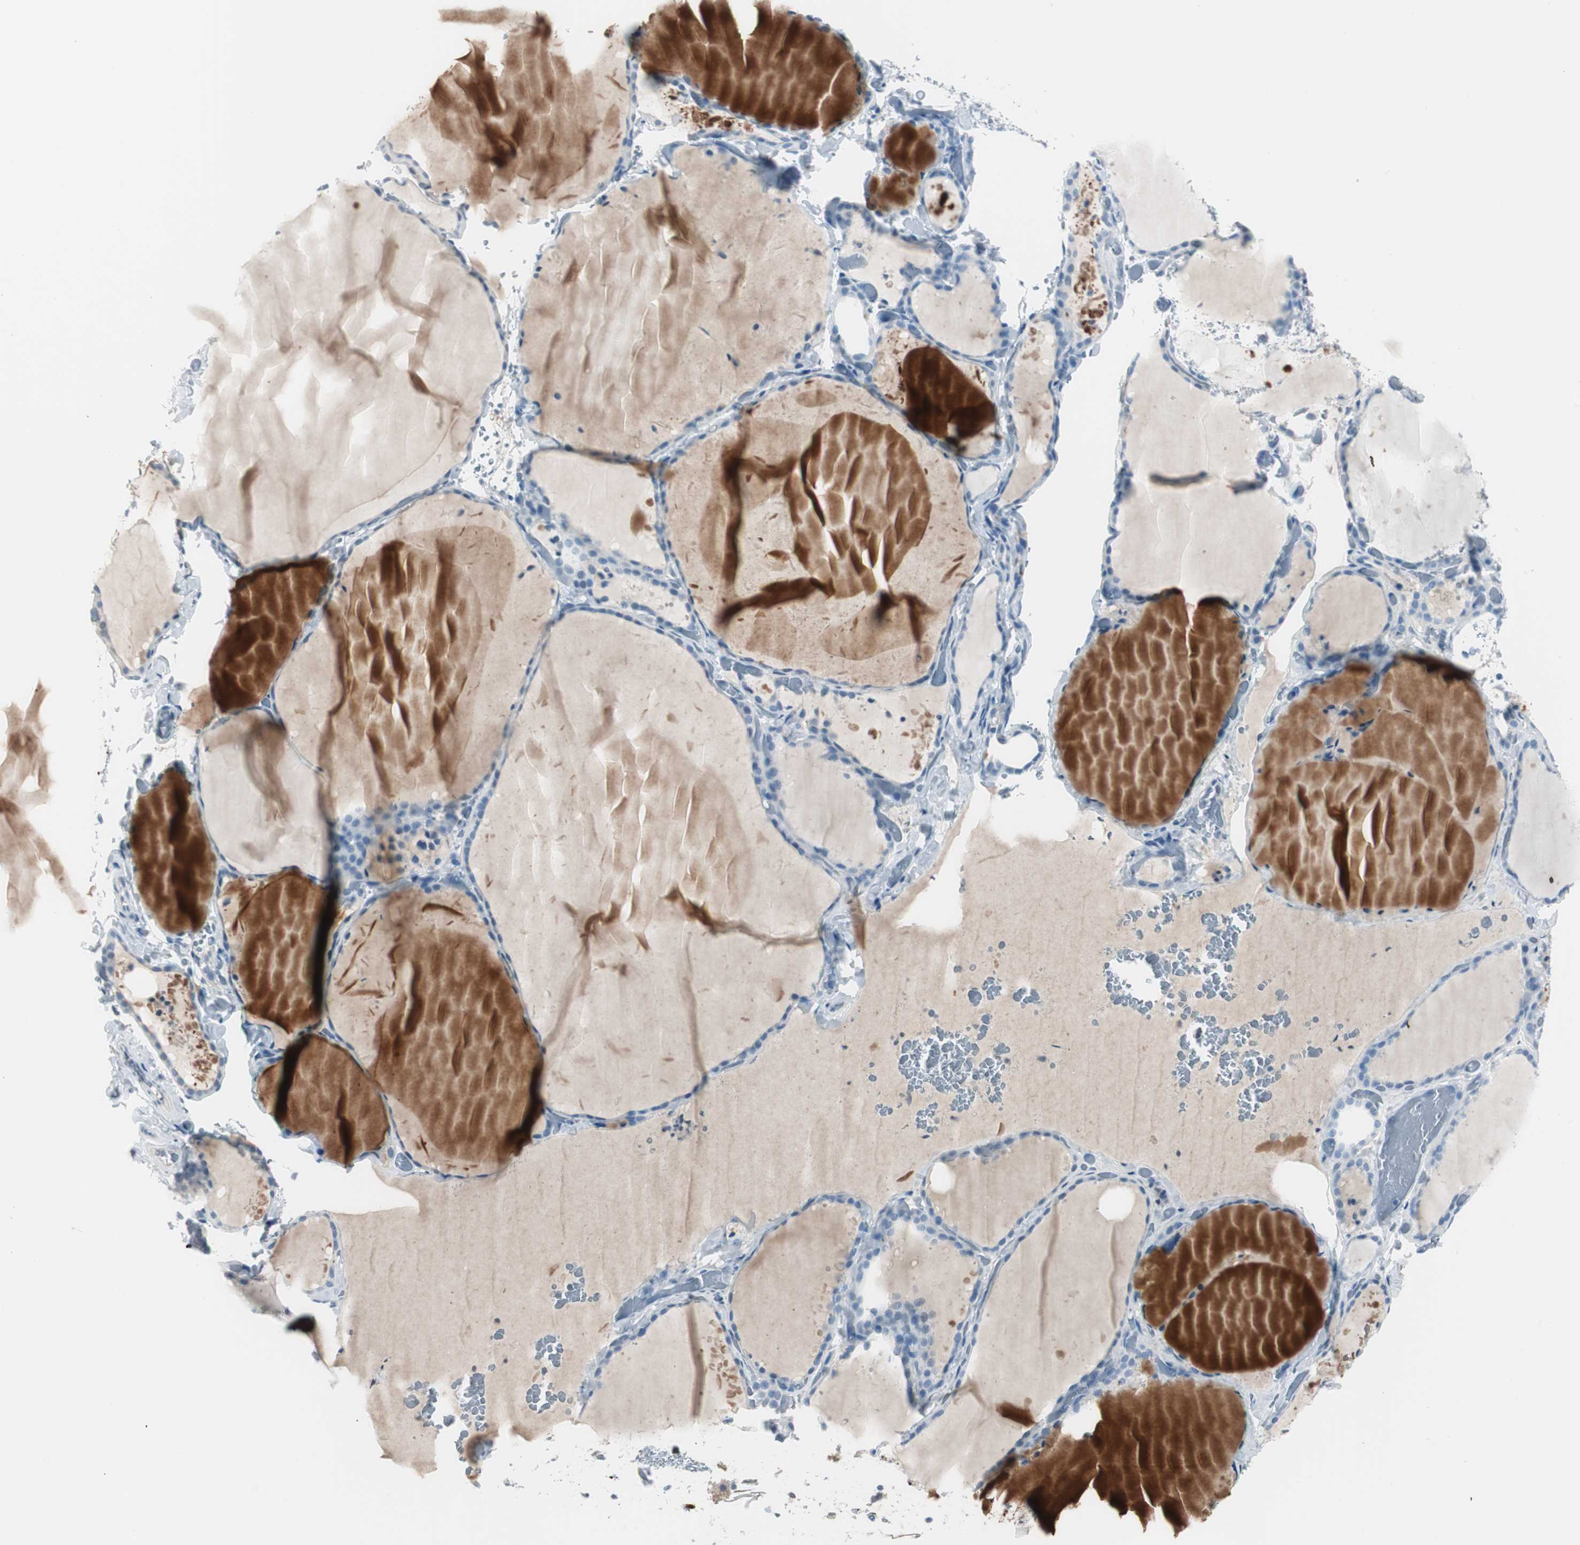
{"staining": {"intensity": "negative", "quantity": "none", "location": "none"}, "tissue": "thyroid gland", "cell_type": "Glandular cells", "image_type": "normal", "snomed": [{"axis": "morphology", "description": "Normal tissue, NOS"}, {"axis": "topography", "description": "Thyroid gland"}], "caption": "Glandular cells show no significant protein staining in unremarkable thyroid gland. (Stains: DAB IHC with hematoxylin counter stain, Microscopy: brightfield microscopy at high magnification).", "gene": "SERPINF1", "patient": {"sex": "female", "age": 22}}